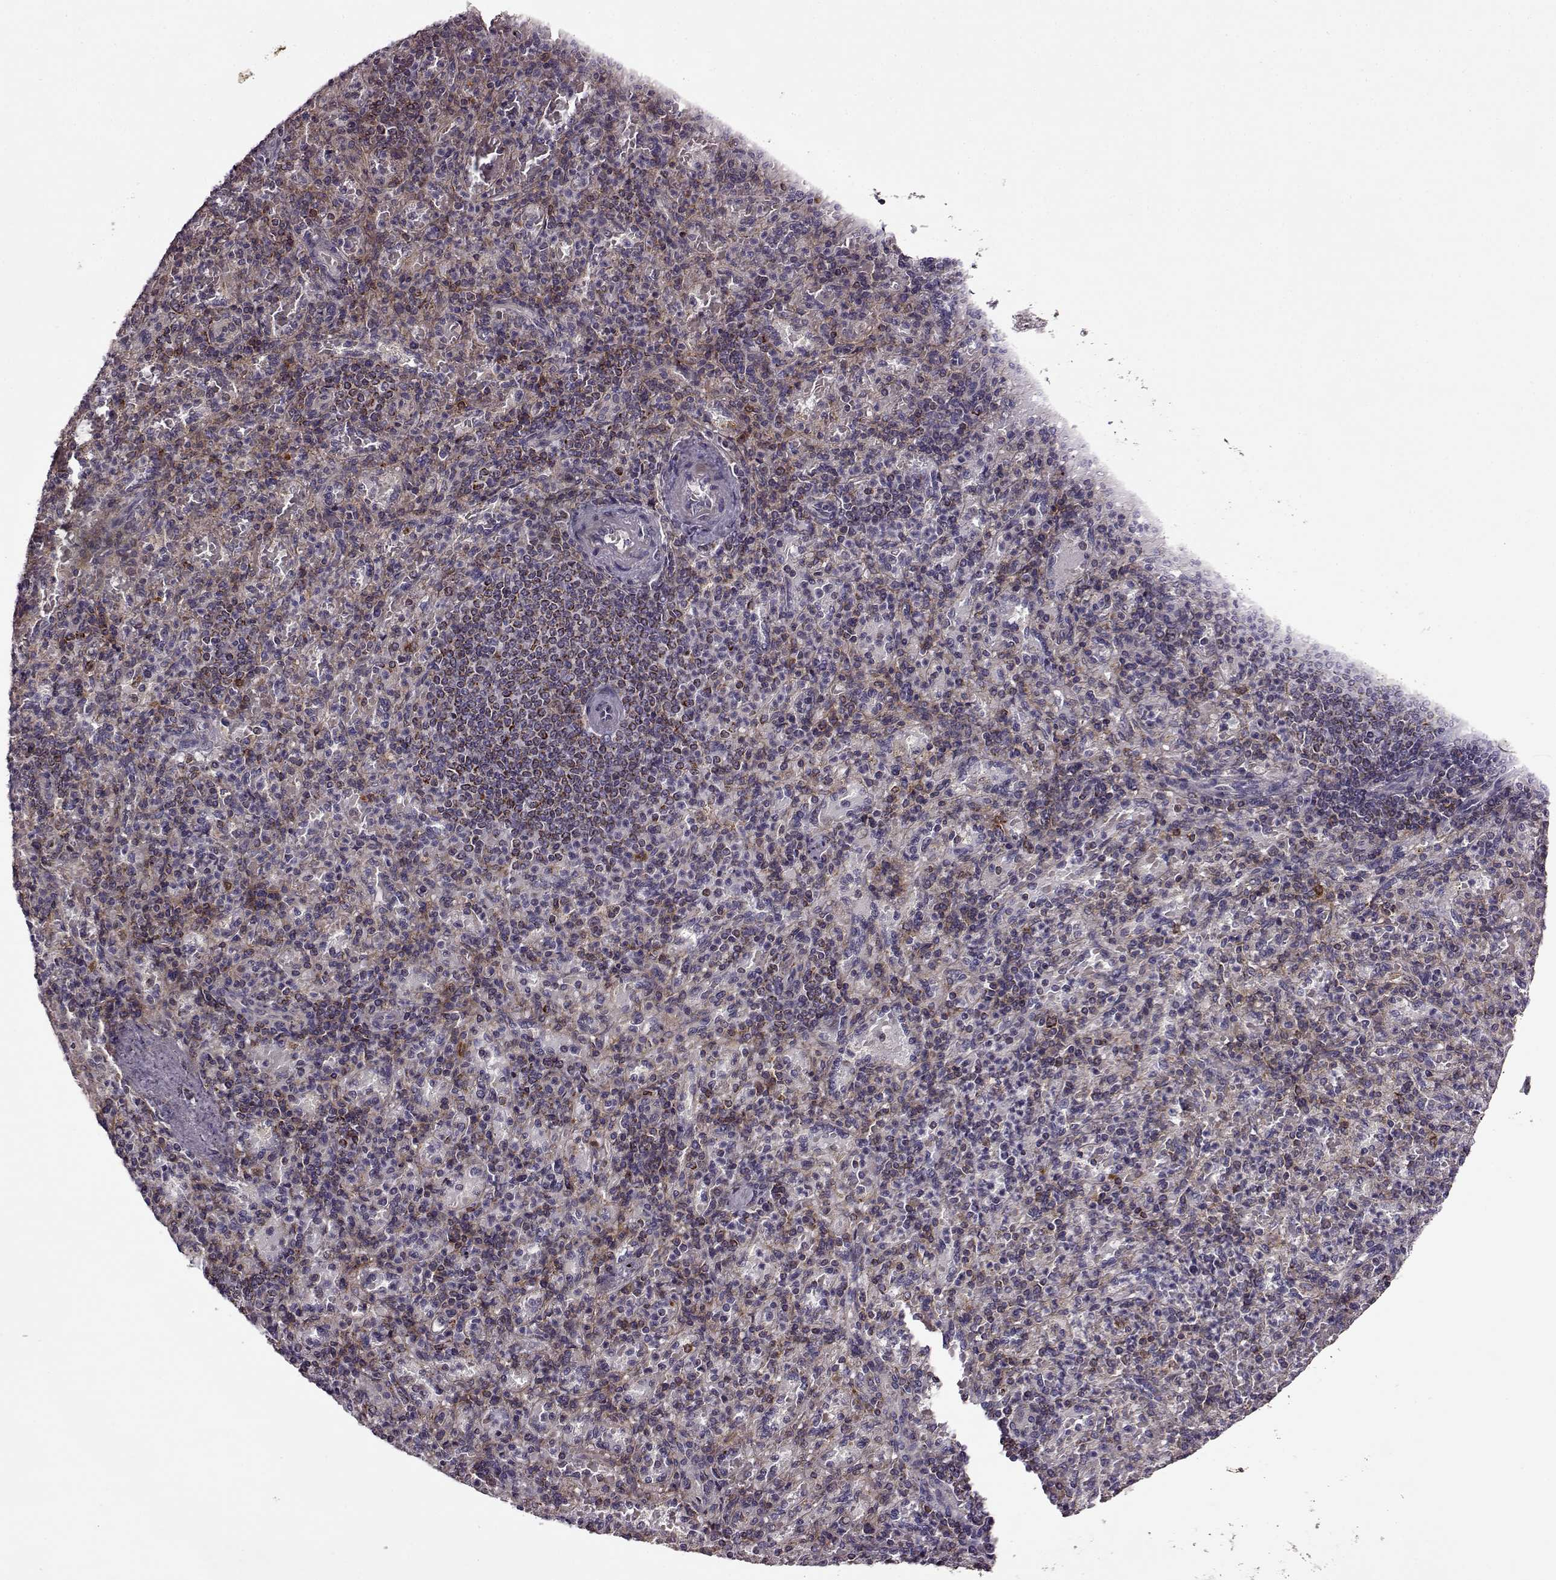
{"staining": {"intensity": "strong", "quantity": "<25%", "location": "cytoplasmic/membranous"}, "tissue": "spleen", "cell_type": "Cells in red pulp", "image_type": "normal", "snomed": [{"axis": "morphology", "description": "Normal tissue, NOS"}, {"axis": "topography", "description": "Spleen"}], "caption": "A micrograph of human spleen stained for a protein exhibits strong cytoplasmic/membranous brown staining in cells in red pulp. Nuclei are stained in blue.", "gene": "MTSS1", "patient": {"sex": "female", "age": 74}}